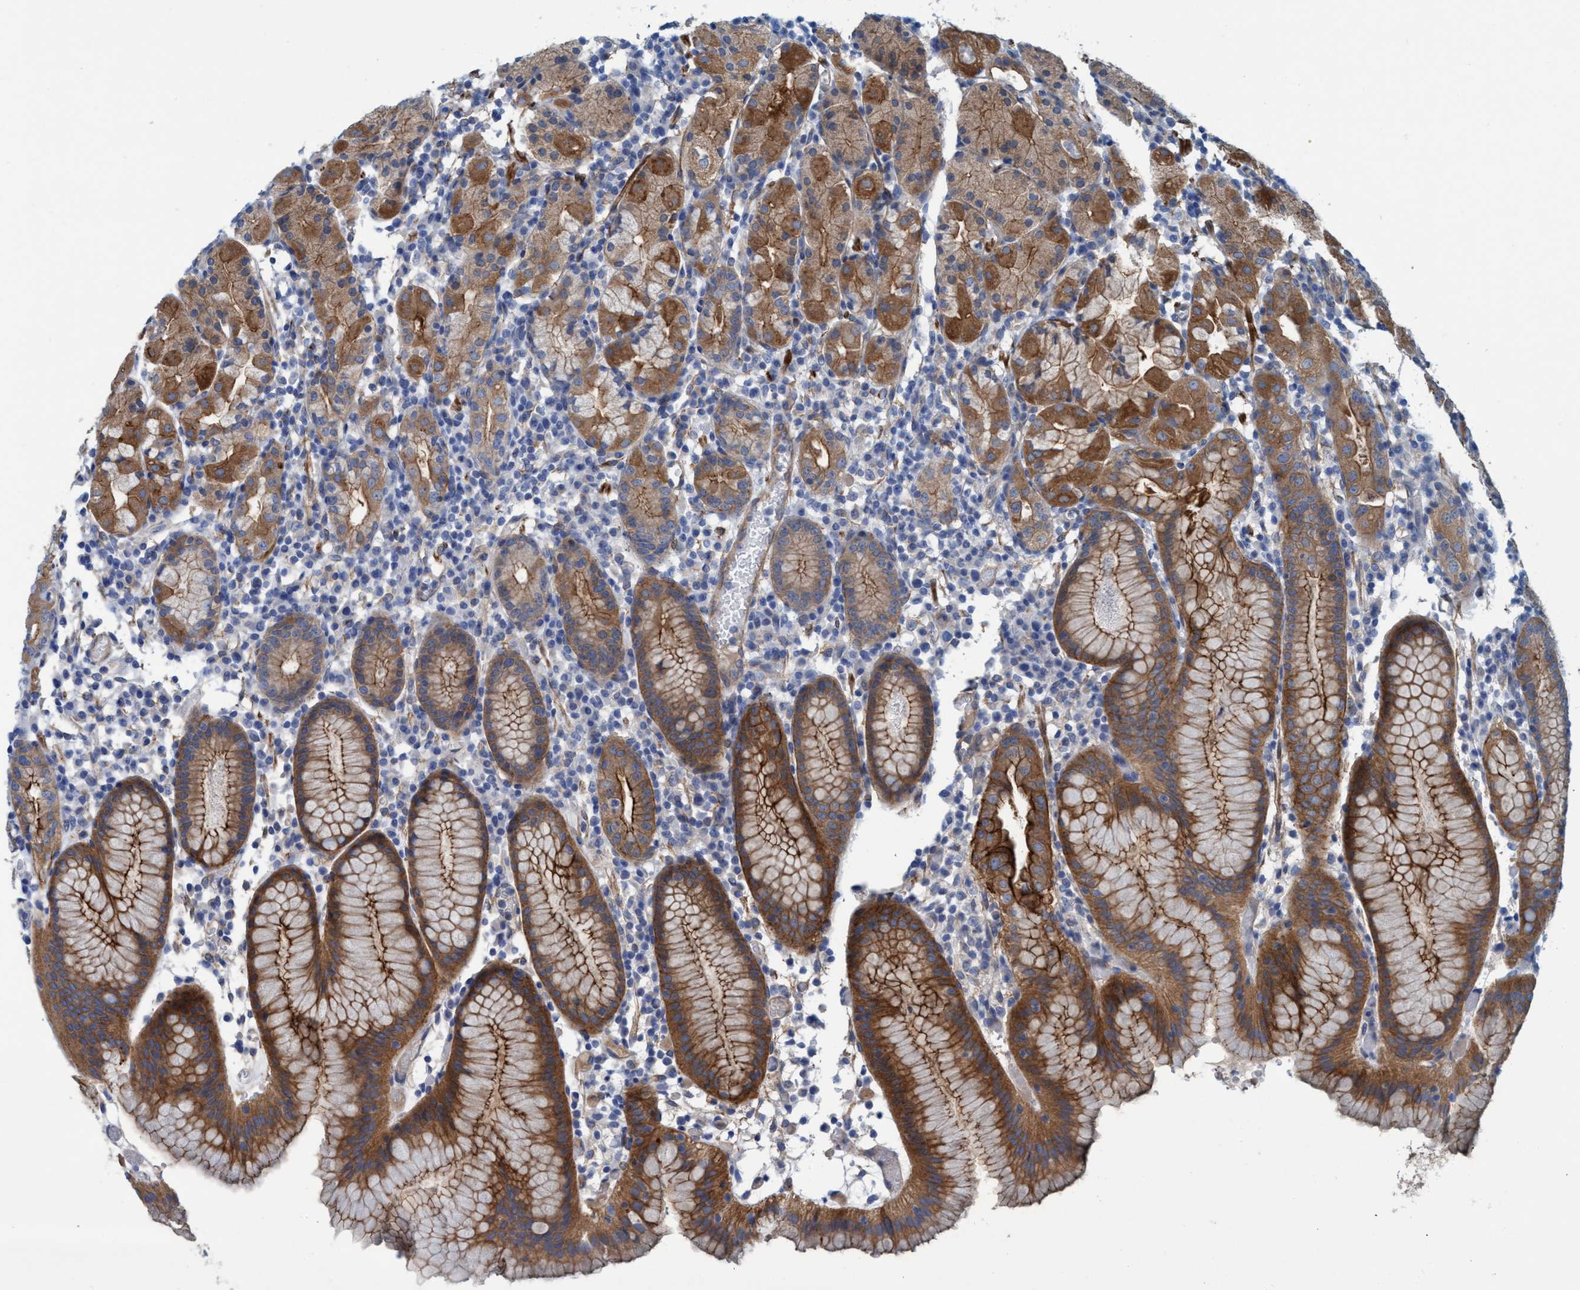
{"staining": {"intensity": "strong", "quantity": ">75%", "location": "cytoplasmic/membranous"}, "tissue": "stomach", "cell_type": "Glandular cells", "image_type": "normal", "snomed": [{"axis": "morphology", "description": "Normal tissue, NOS"}, {"axis": "topography", "description": "Stomach"}, {"axis": "topography", "description": "Stomach, lower"}], "caption": "Immunohistochemistry (DAB) staining of benign human stomach exhibits strong cytoplasmic/membranous protein expression in approximately >75% of glandular cells. (DAB (3,3'-diaminobenzidine) = brown stain, brightfield microscopy at high magnification).", "gene": "GULP1", "patient": {"sex": "female", "age": 75}}